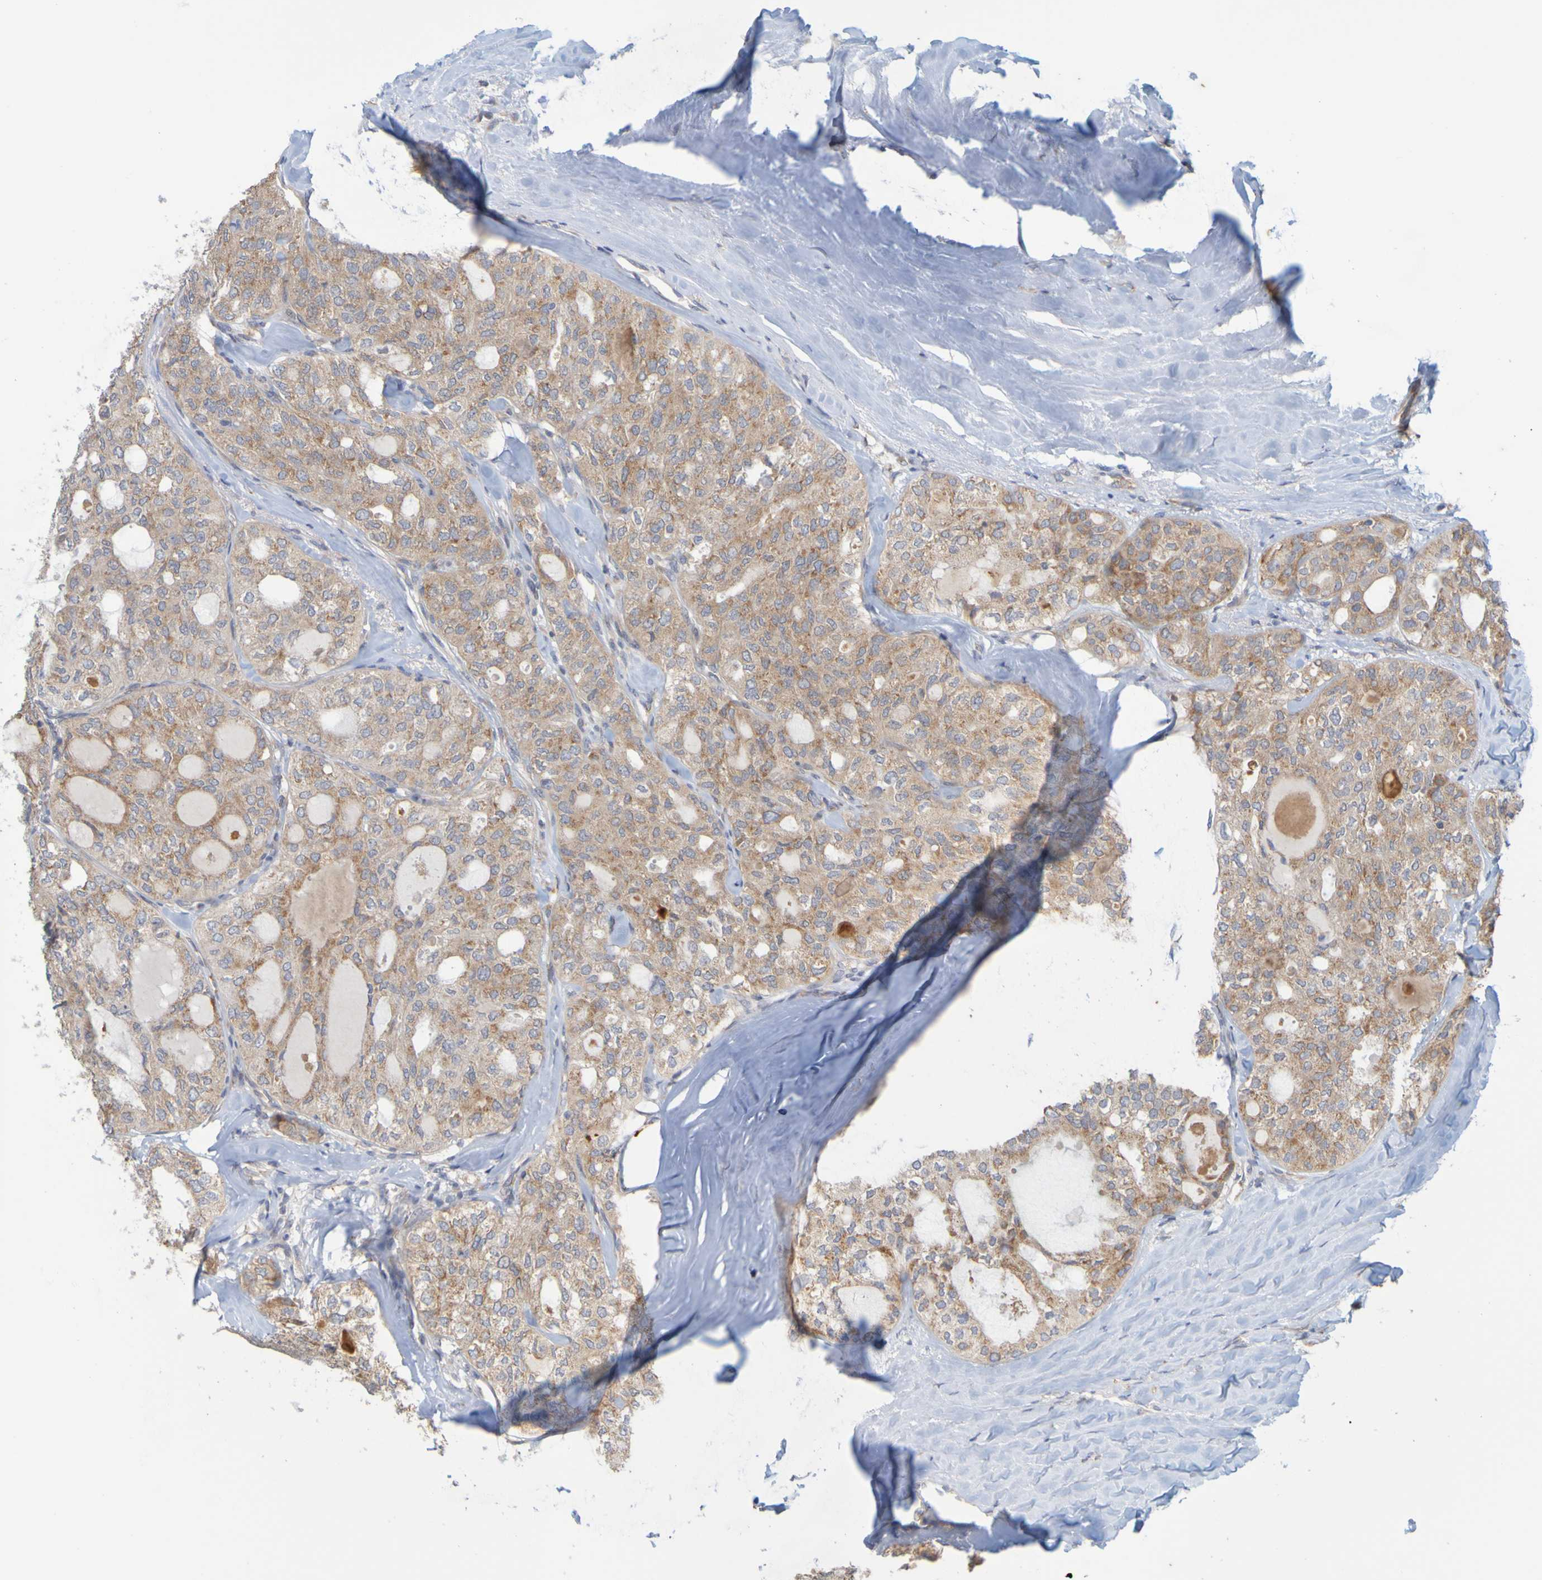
{"staining": {"intensity": "moderate", "quantity": ">75%", "location": "cytoplasmic/membranous"}, "tissue": "thyroid cancer", "cell_type": "Tumor cells", "image_type": "cancer", "snomed": [{"axis": "morphology", "description": "Follicular adenoma carcinoma, NOS"}, {"axis": "topography", "description": "Thyroid gland"}], "caption": "Immunohistochemical staining of follicular adenoma carcinoma (thyroid) exhibits moderate cytoplasmic/membranous protein expression in approximately >75% of tumor cells. (IHC, brightfield microscopy, high magnification).", "gene": "MOGS", "patient": {"sex": "male", "age": 75}}